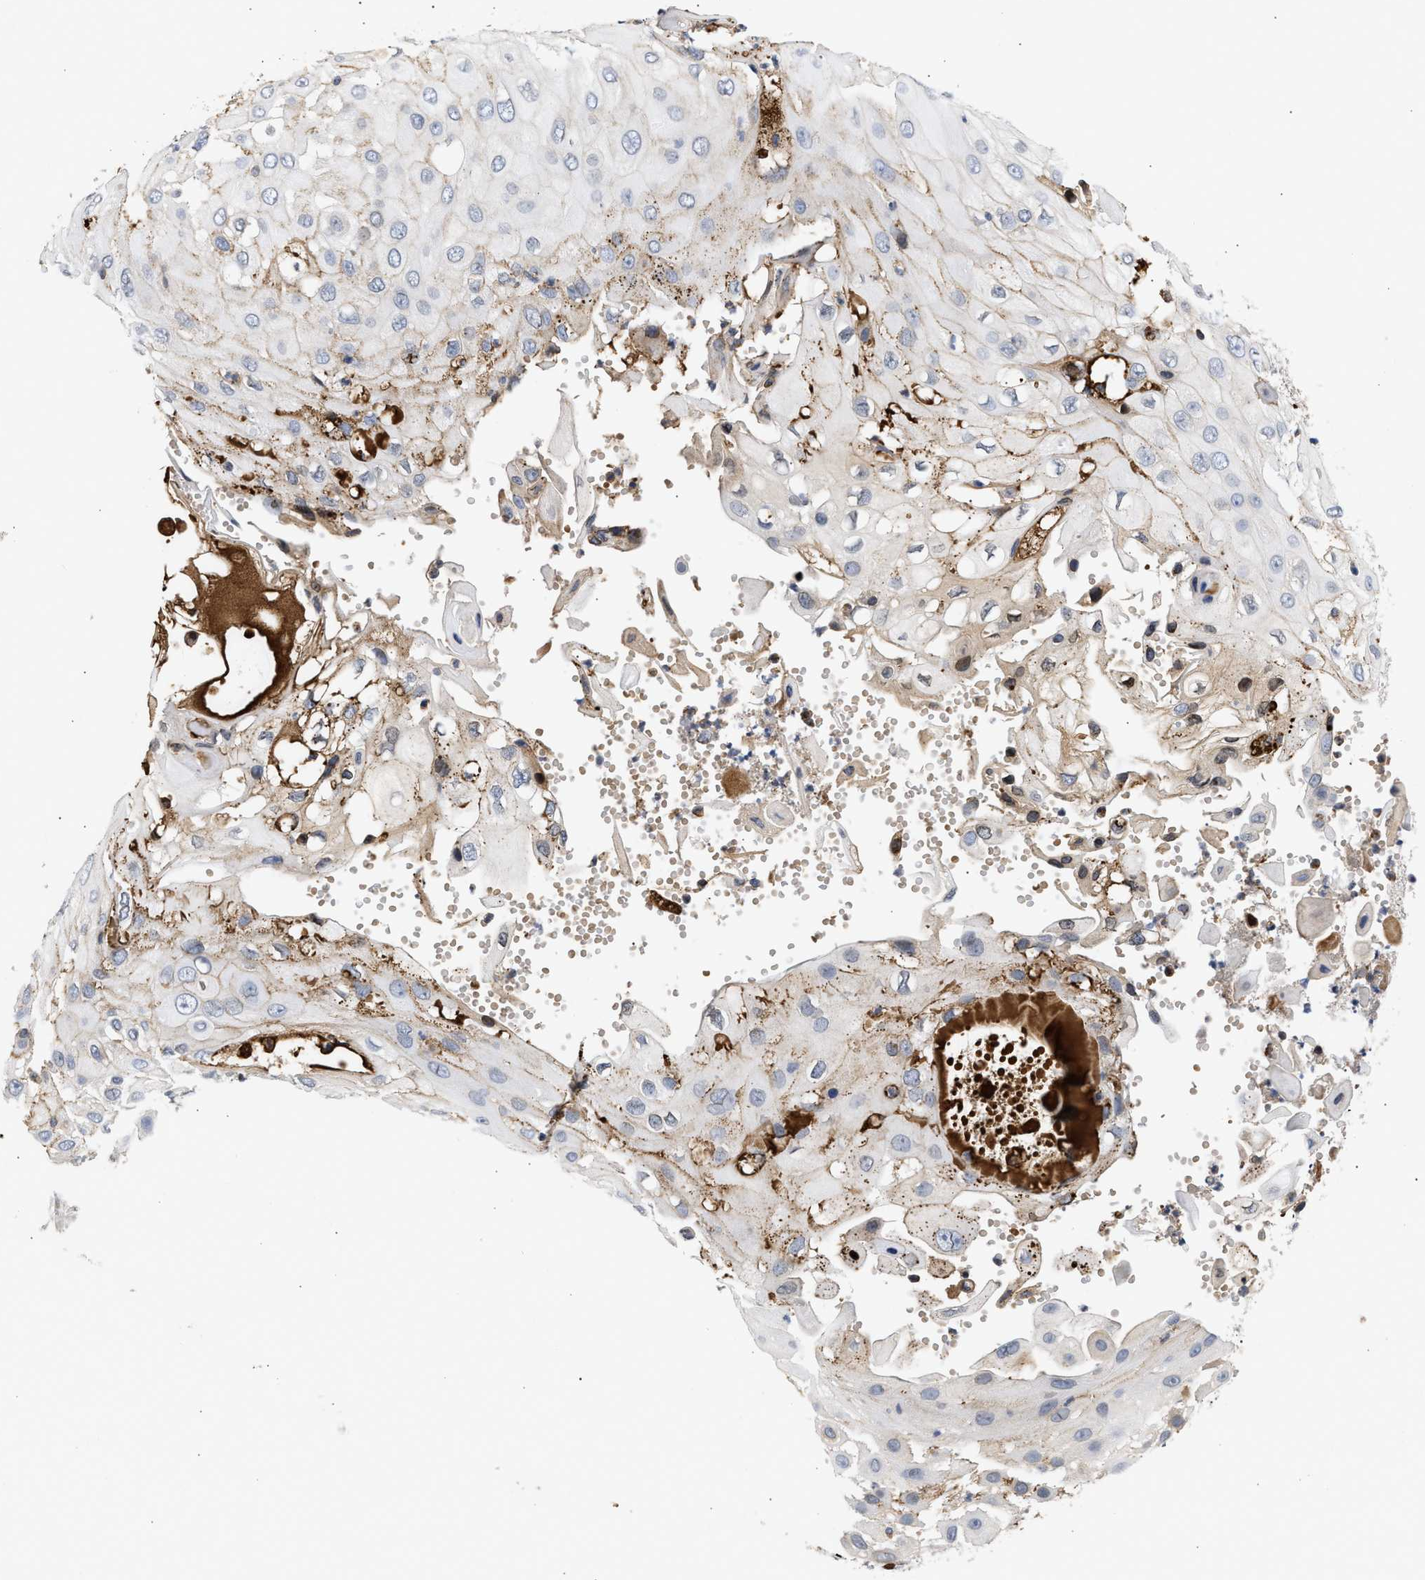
{"staining": {"intensity": "negative", "quantity": "none", "location": "none"}, "tissue": "skin cancer", "cell_type": "Tumor cells", "image_type": "cancer", "snomed": [{"axis": "morphology", "description": "Squamous cell carcinoma, NOS"}, {"axis": "topography", "description": "Skin"}], "caption": "An immunohistochemistry (IHC) image of skin cancer is shown. There is no staining in tumor cells of skin cancer. (DAB immunohistochemistry visualized using brightfield microscopy, high magnification).", "gene": "NUP62", "patient": {"sex": "female", "age": 44}}